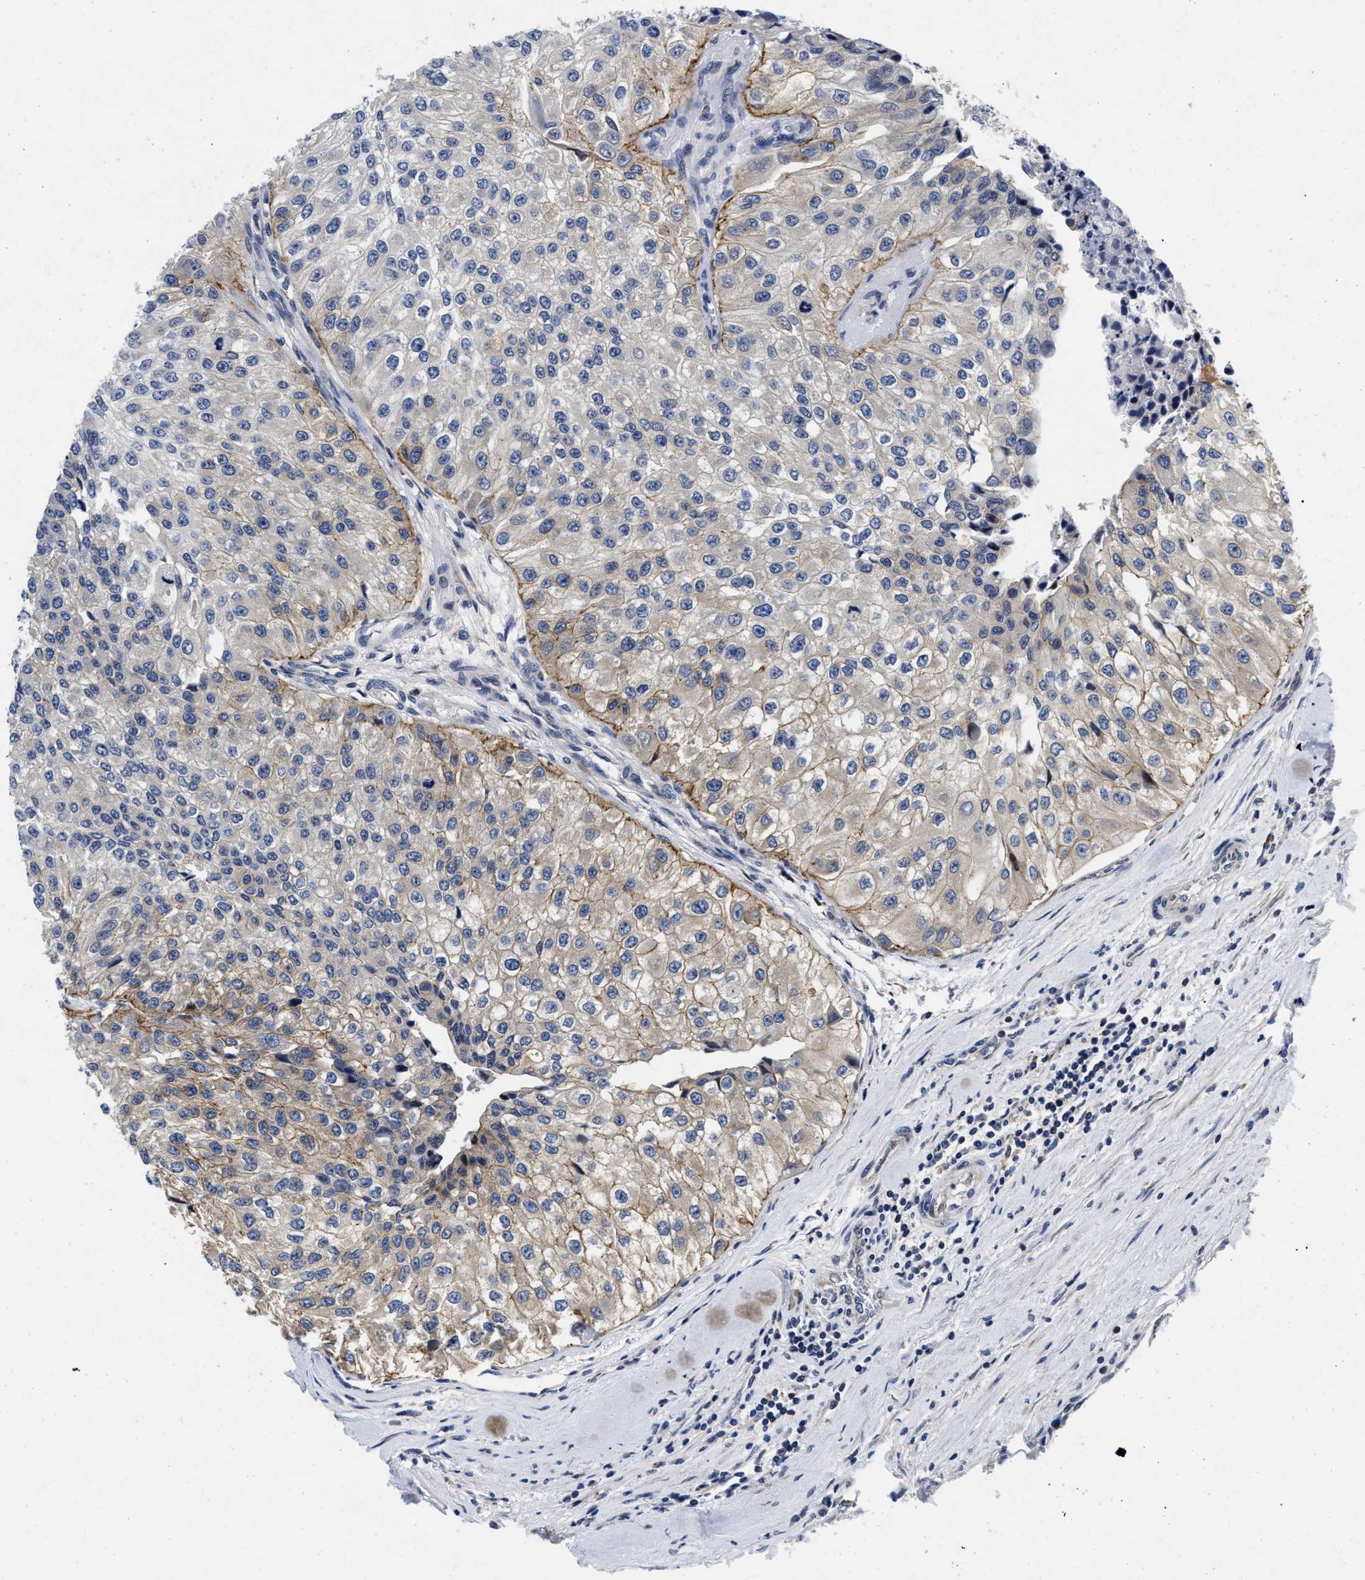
{"staining": {"intensity": "moderate", "quantity": "<25%", "location": "cytoplasmic/membranous"}, "tissue": "urothelial cancer", "cell_type": "Tumor cells", "image_type": "cancer", "snomed": [{"axis": "morphology", "description": "Urothelial carcinoma, High grade"}, {"axis": "topography", "description": "Kidney"}, {"axis": "topography", "description": "Urinary bladder"}], "caption": "Urothelial cancer was stained to show a protein in brown. There is low levels of moderate cytoplasmic/membranous expression in about <25% of tumor cells.", "gene": "LAD1", "patient": {"sex": "male", "age": 77}}